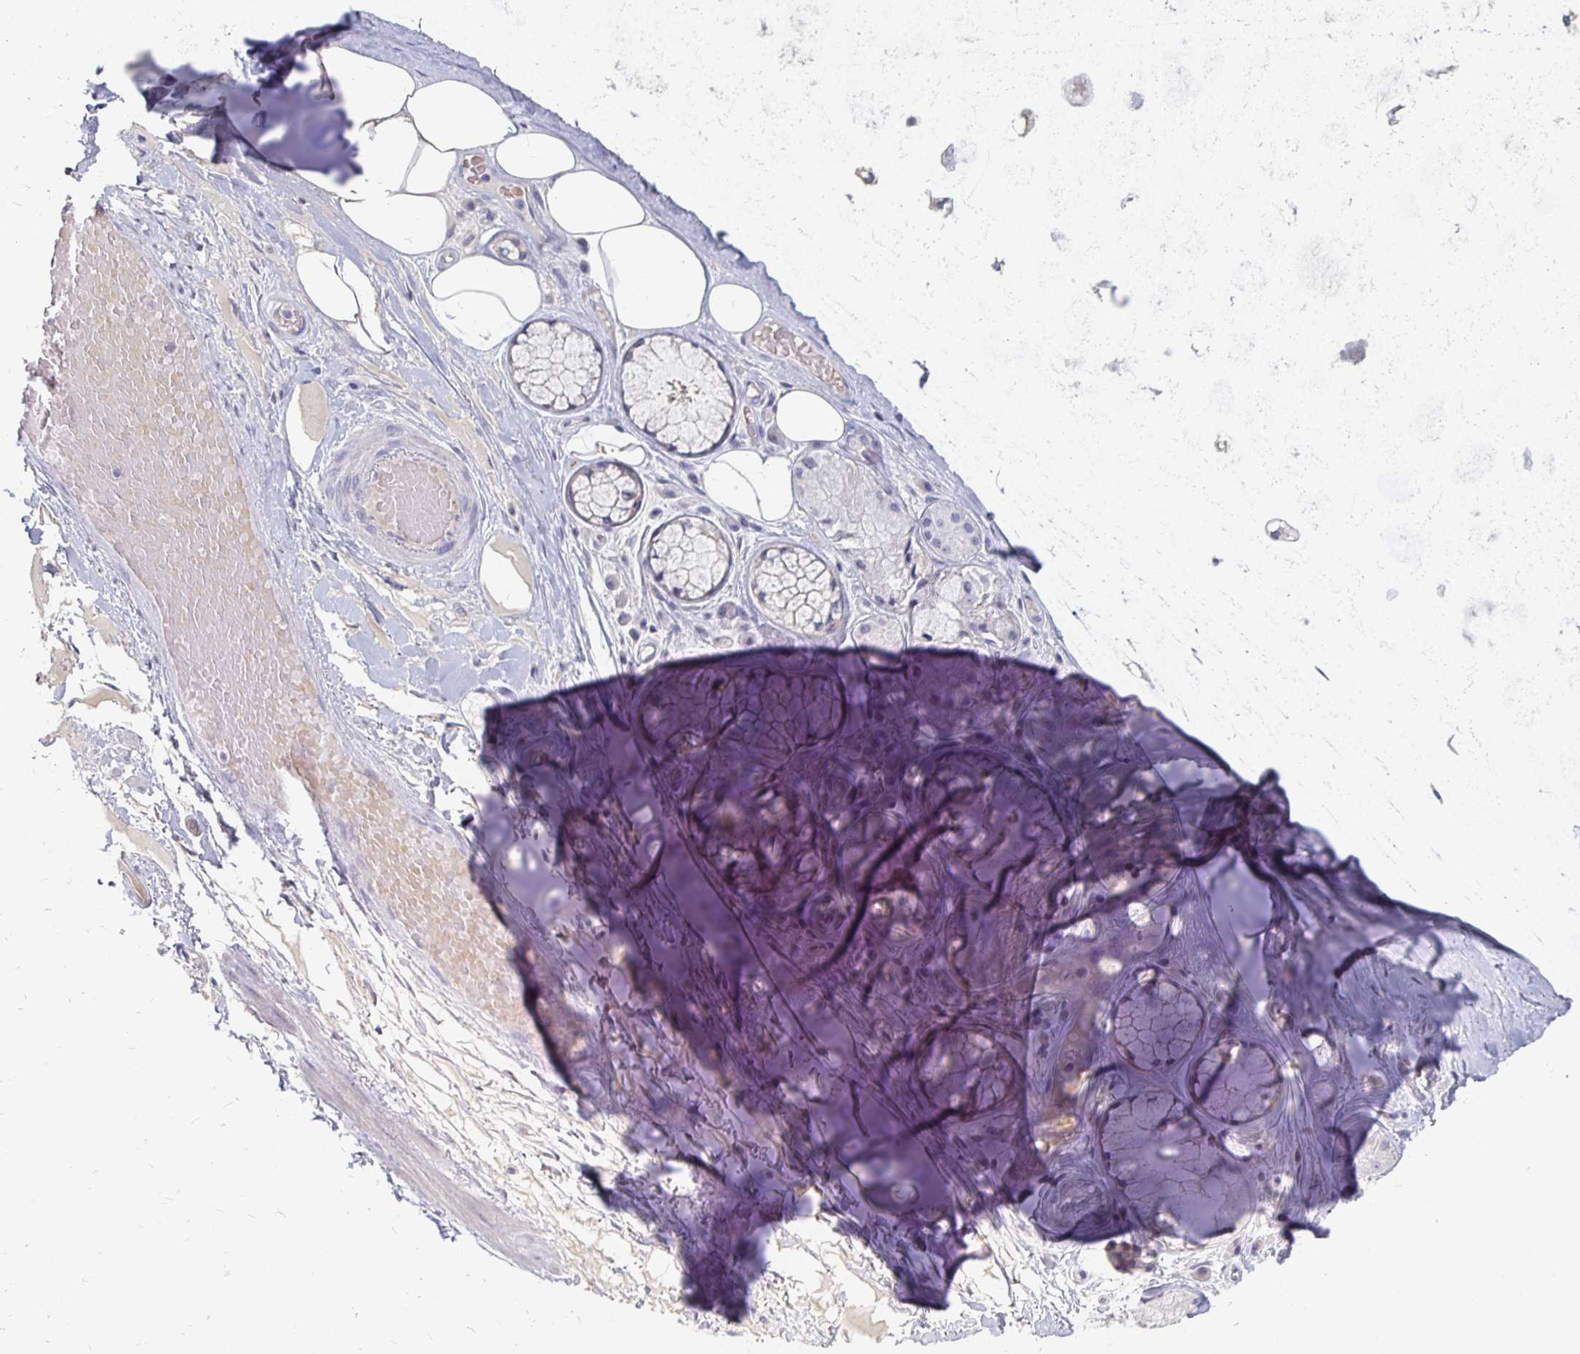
{"staining": {"intensity": "negative", "quantity": "none", "location": "none"}, "tissue": "adipose tissue", "cell_type": "Adipocytes", "image_type": "normal", "snomed": [{"axis": "morphology", "description": "Normal tissue, NOS"}, {"axis": "topography", "description": "Cartilage tissue"}, {"axis": "topography", "description": "Bronchus"}], "caption": "The immunohistochemistry image has no significant staining in adipocytes of adipose tissue. (Brightfield microscopy of DAB immunohistochemistry (IHC) at high magnification).", "gene": "FKRP", "patient": {"sex": "male", "age": 64}}